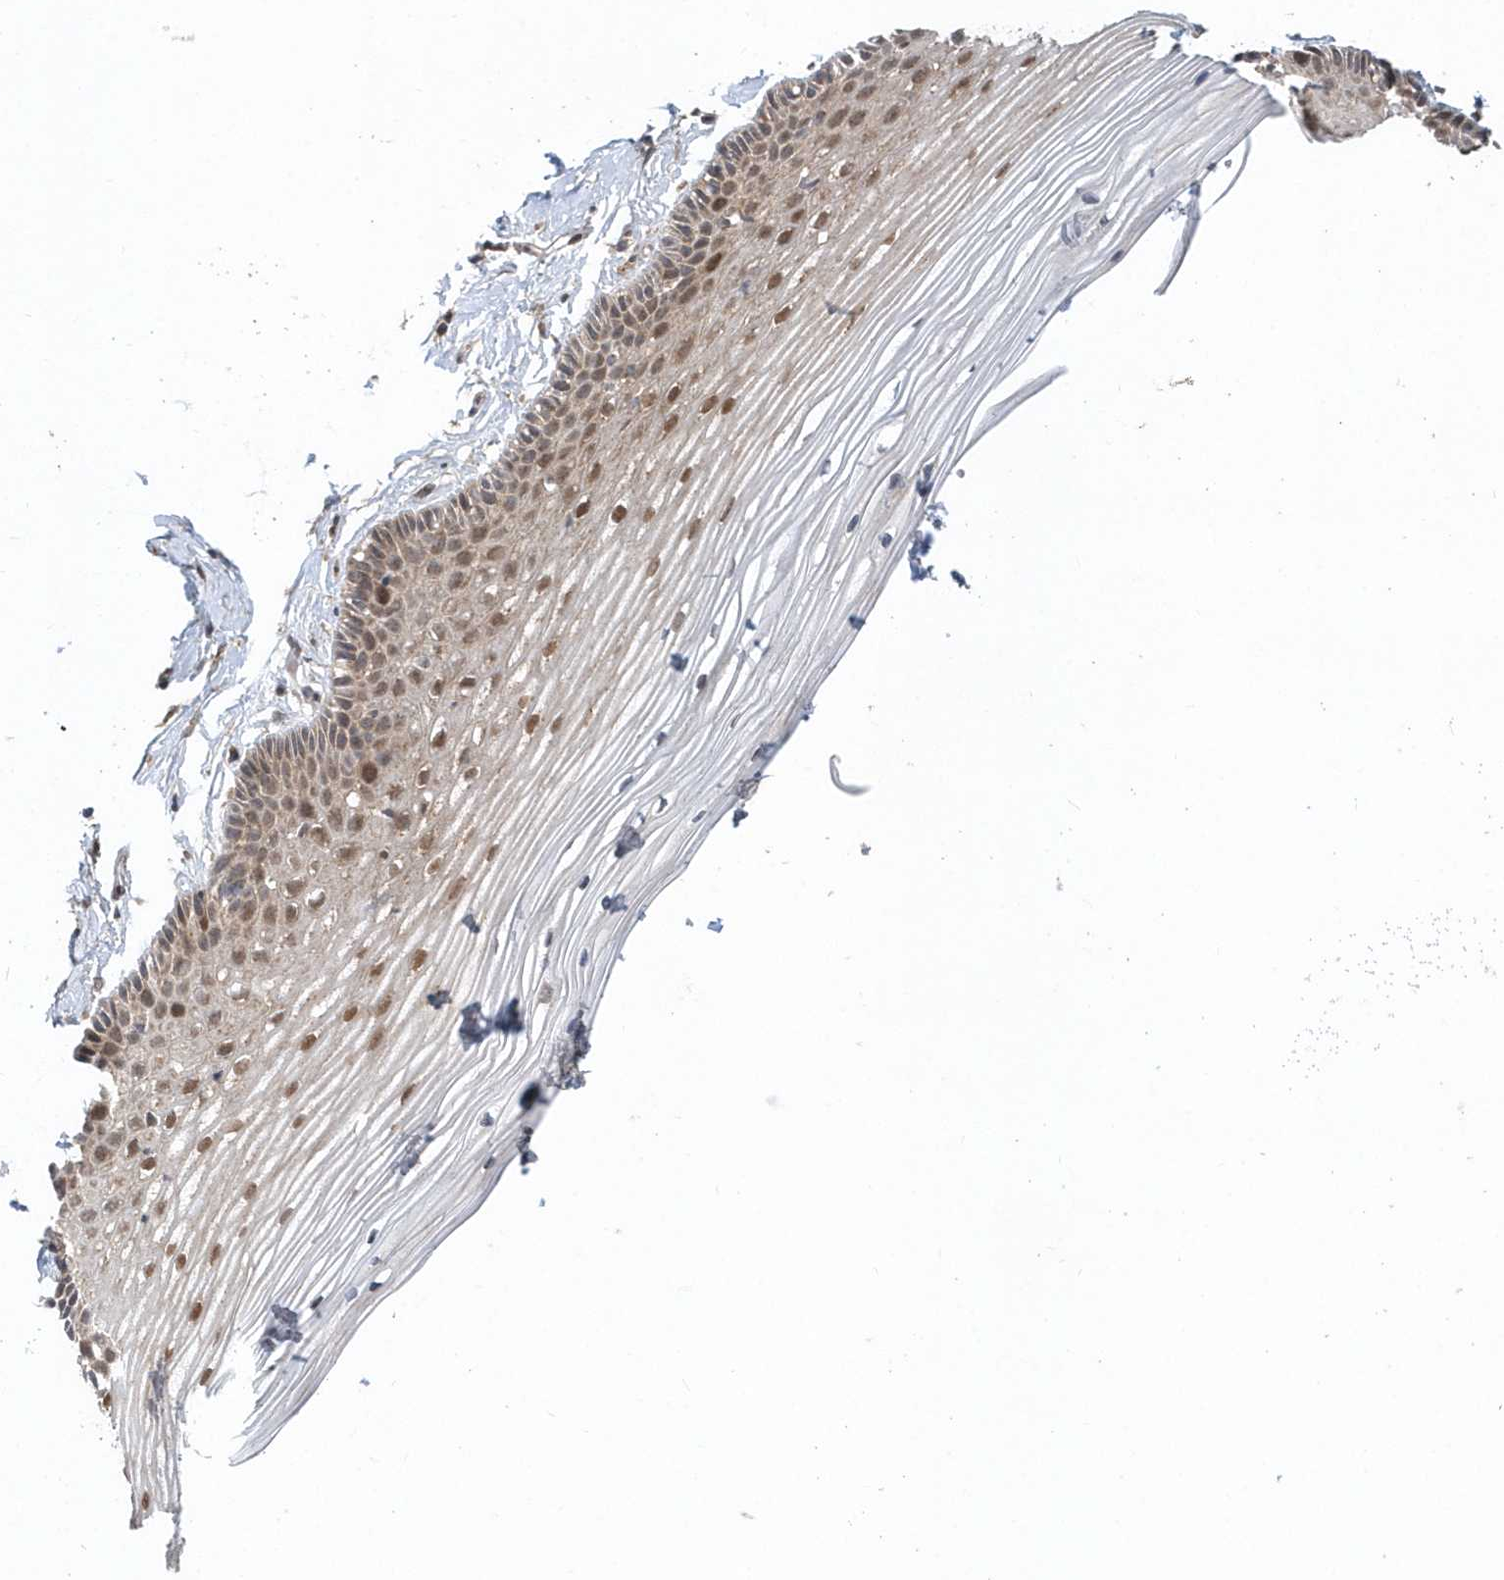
{"staining": {"intensity": "moderate", "quantity": ">75%", "location": "cytoplasmic/membranous,nuclear"}, "tissue": "vagina", "cell_type": "Squamous epithelial cells", "image_type": "normal", "snomed": [{"axis": "morphology", "description": "Normal tissue, NOS"}, {"axis": "topography", "description": "Vagina"}, {"axis": "topography", "description": "Cervix"}], "caption": "Protein analysis of benign vagina displays moderate cytoplasmic/membranous,nuclear staining in about >75% of squamous epithelial cells.", "gene": "MXI1", "patient": {"sex": "female", "age": 40}}